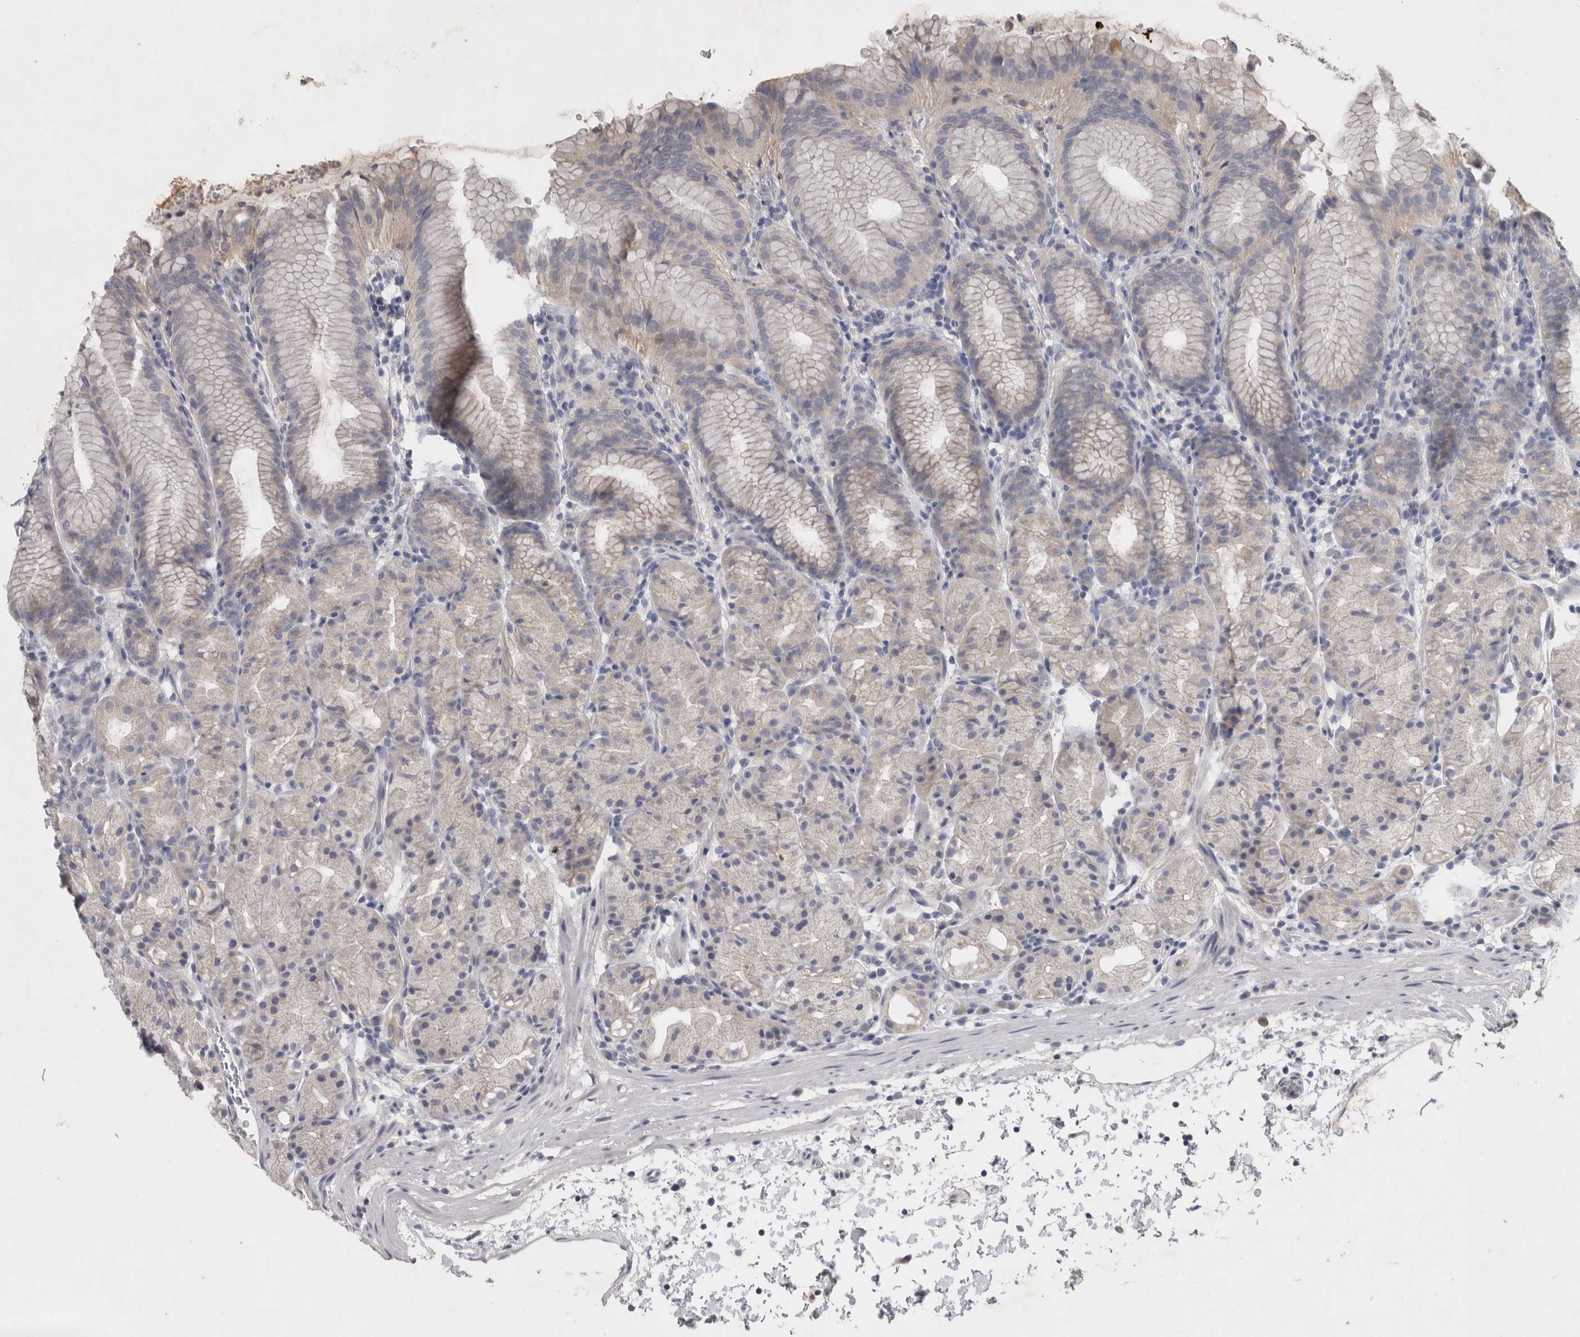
{"staining": {"intensity": "negative", "quantity": "none", "location": "none"}, "tissue": "stomach", "cell_type": "Glandular cells", "image_type": "normal", "snomed": [{"axis": "morphology", "description": "Normal tissue, NOS"}, {"axis": "topography", "description": "Stomach, upper"}], "caption": "Human stomach stained for a protein using IHC demonstrates no staining in glandular cells.", "gene": "SLC22A11", "patient": {"sex": "male", "age": 48}}